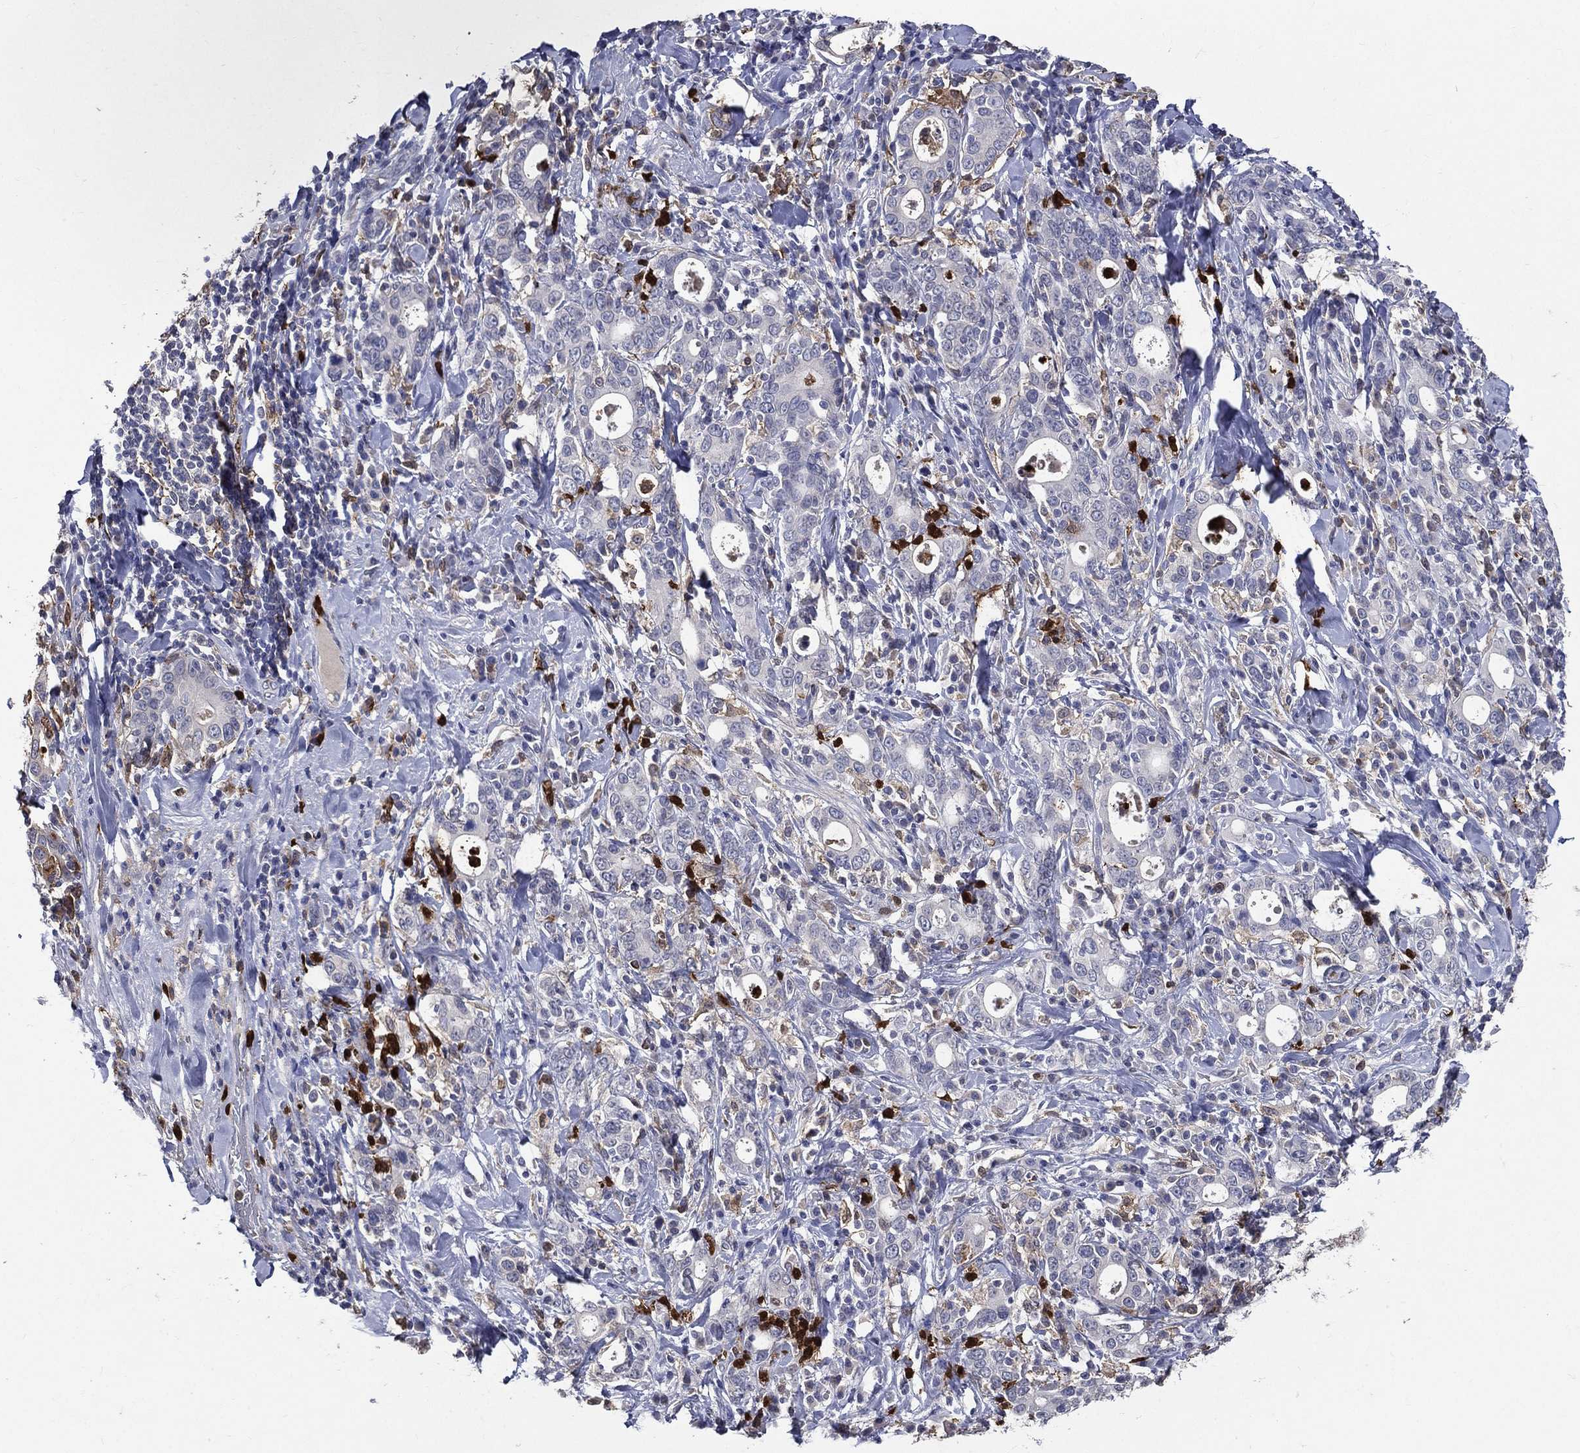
{"staining": {"intensity": "negative", "quantity": "none", "location": "none"}, "tissue": "stomach cancer", "cell_type": "Tumor cells", "image_type": "cancer", "snomed": [{"axis": "morphology", "description": "Adenocarcinoma, NOS"}, {"axis": "topography", "description": "Stomach"}], "caption": "This is an IHC histopathology image of human adenocarcinoma (stomach). There is no positivity in tumor cells.", "gene": "GPR171", "patient": {"sex": "male", "age": 79}}